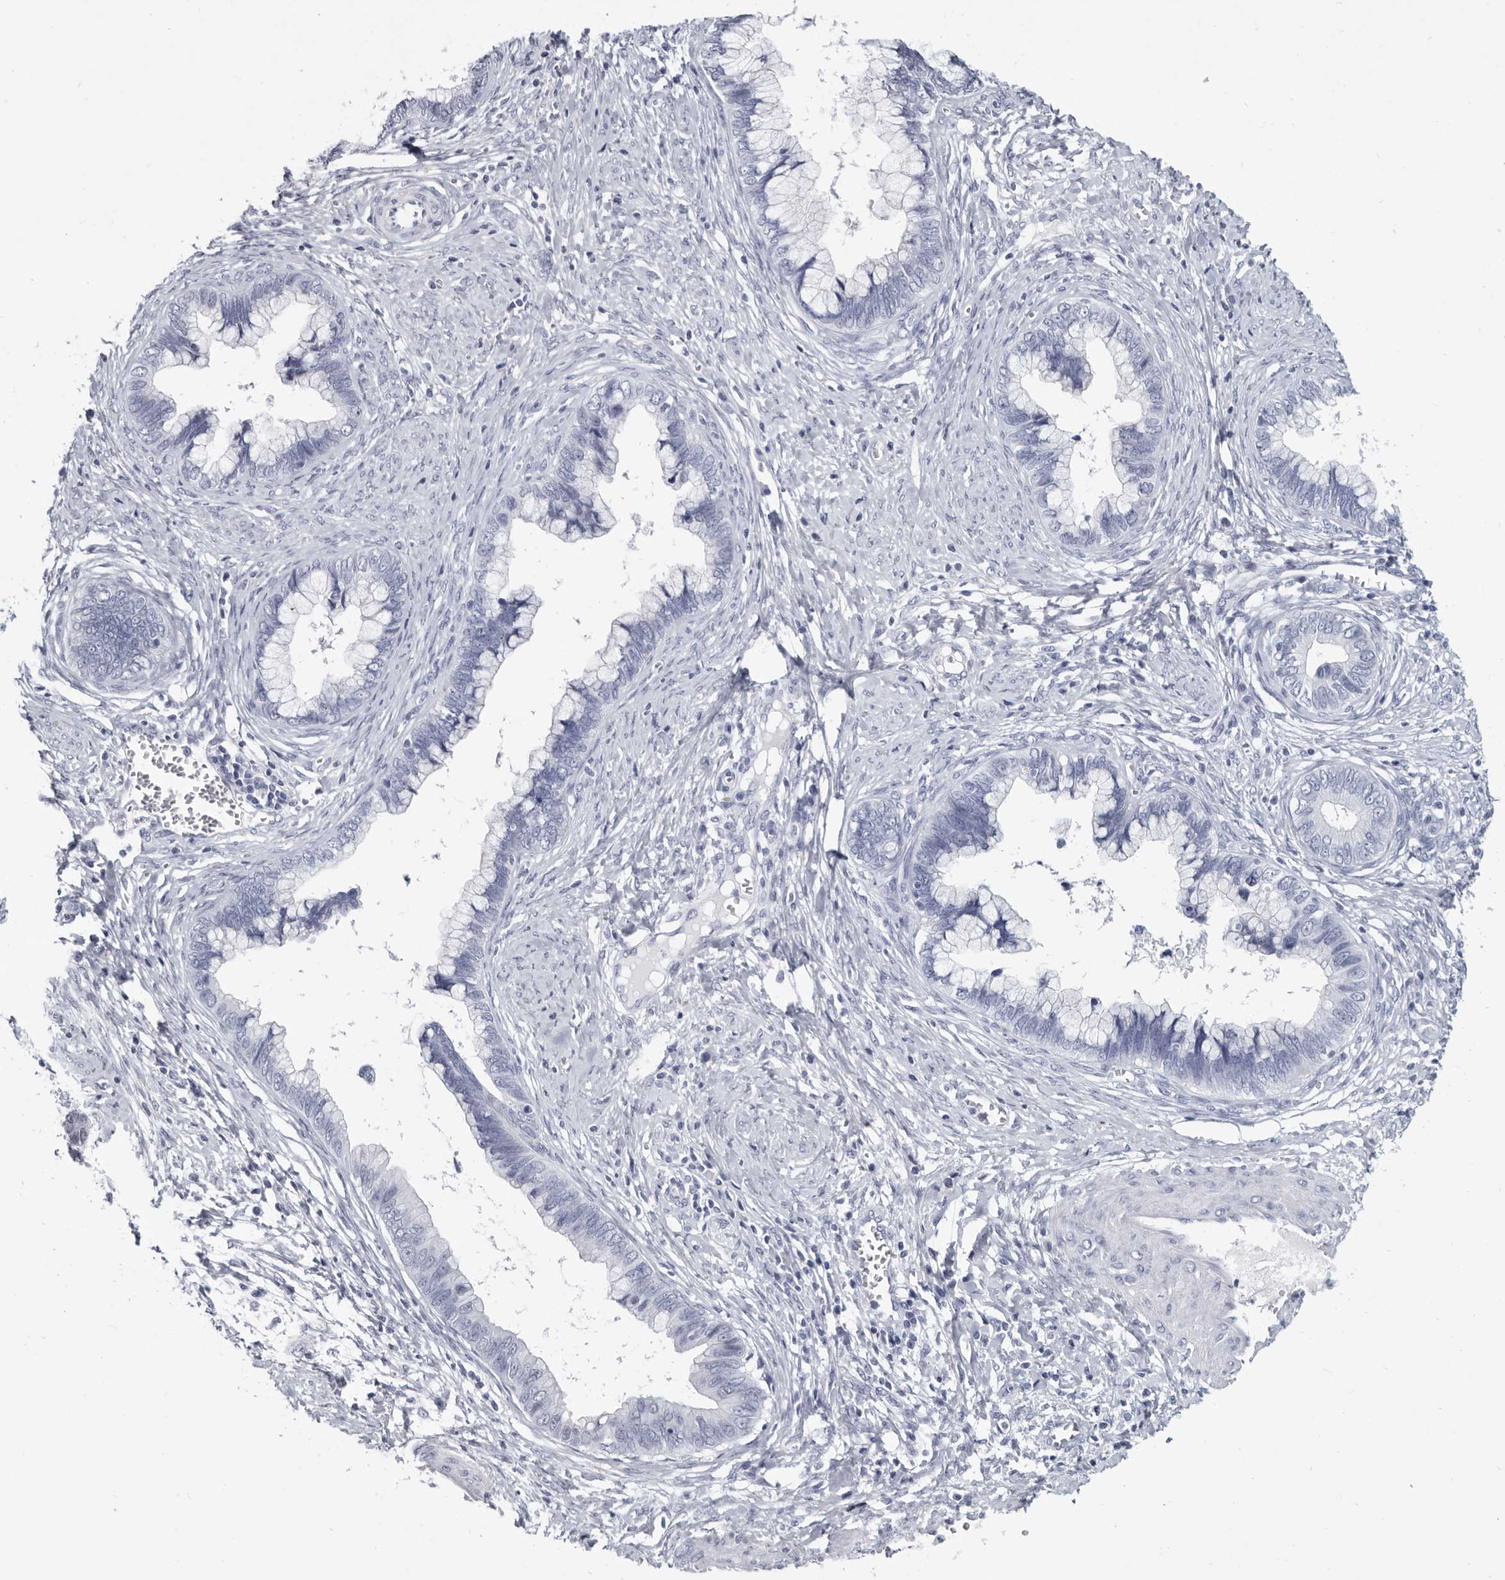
{"staining": {"intensity": "negative", "quantity": "none", "location": "none"}, "tissue": "cervical cancer", "cell_type": "Tumor cells", "image_type": "cancer", "snomed": [{"axis": "morphology", "description": "Adenocarcinoma, NOS"}, {"axis": "topography", "description": "Cervix"}], "caption": "The image shows no staining of tumor cells in cervical cancer (adenocarcinoma). Nuclei are stained in blue.", "gene": "WRAP73", "patient": {"sex": "female", "age": 44}}